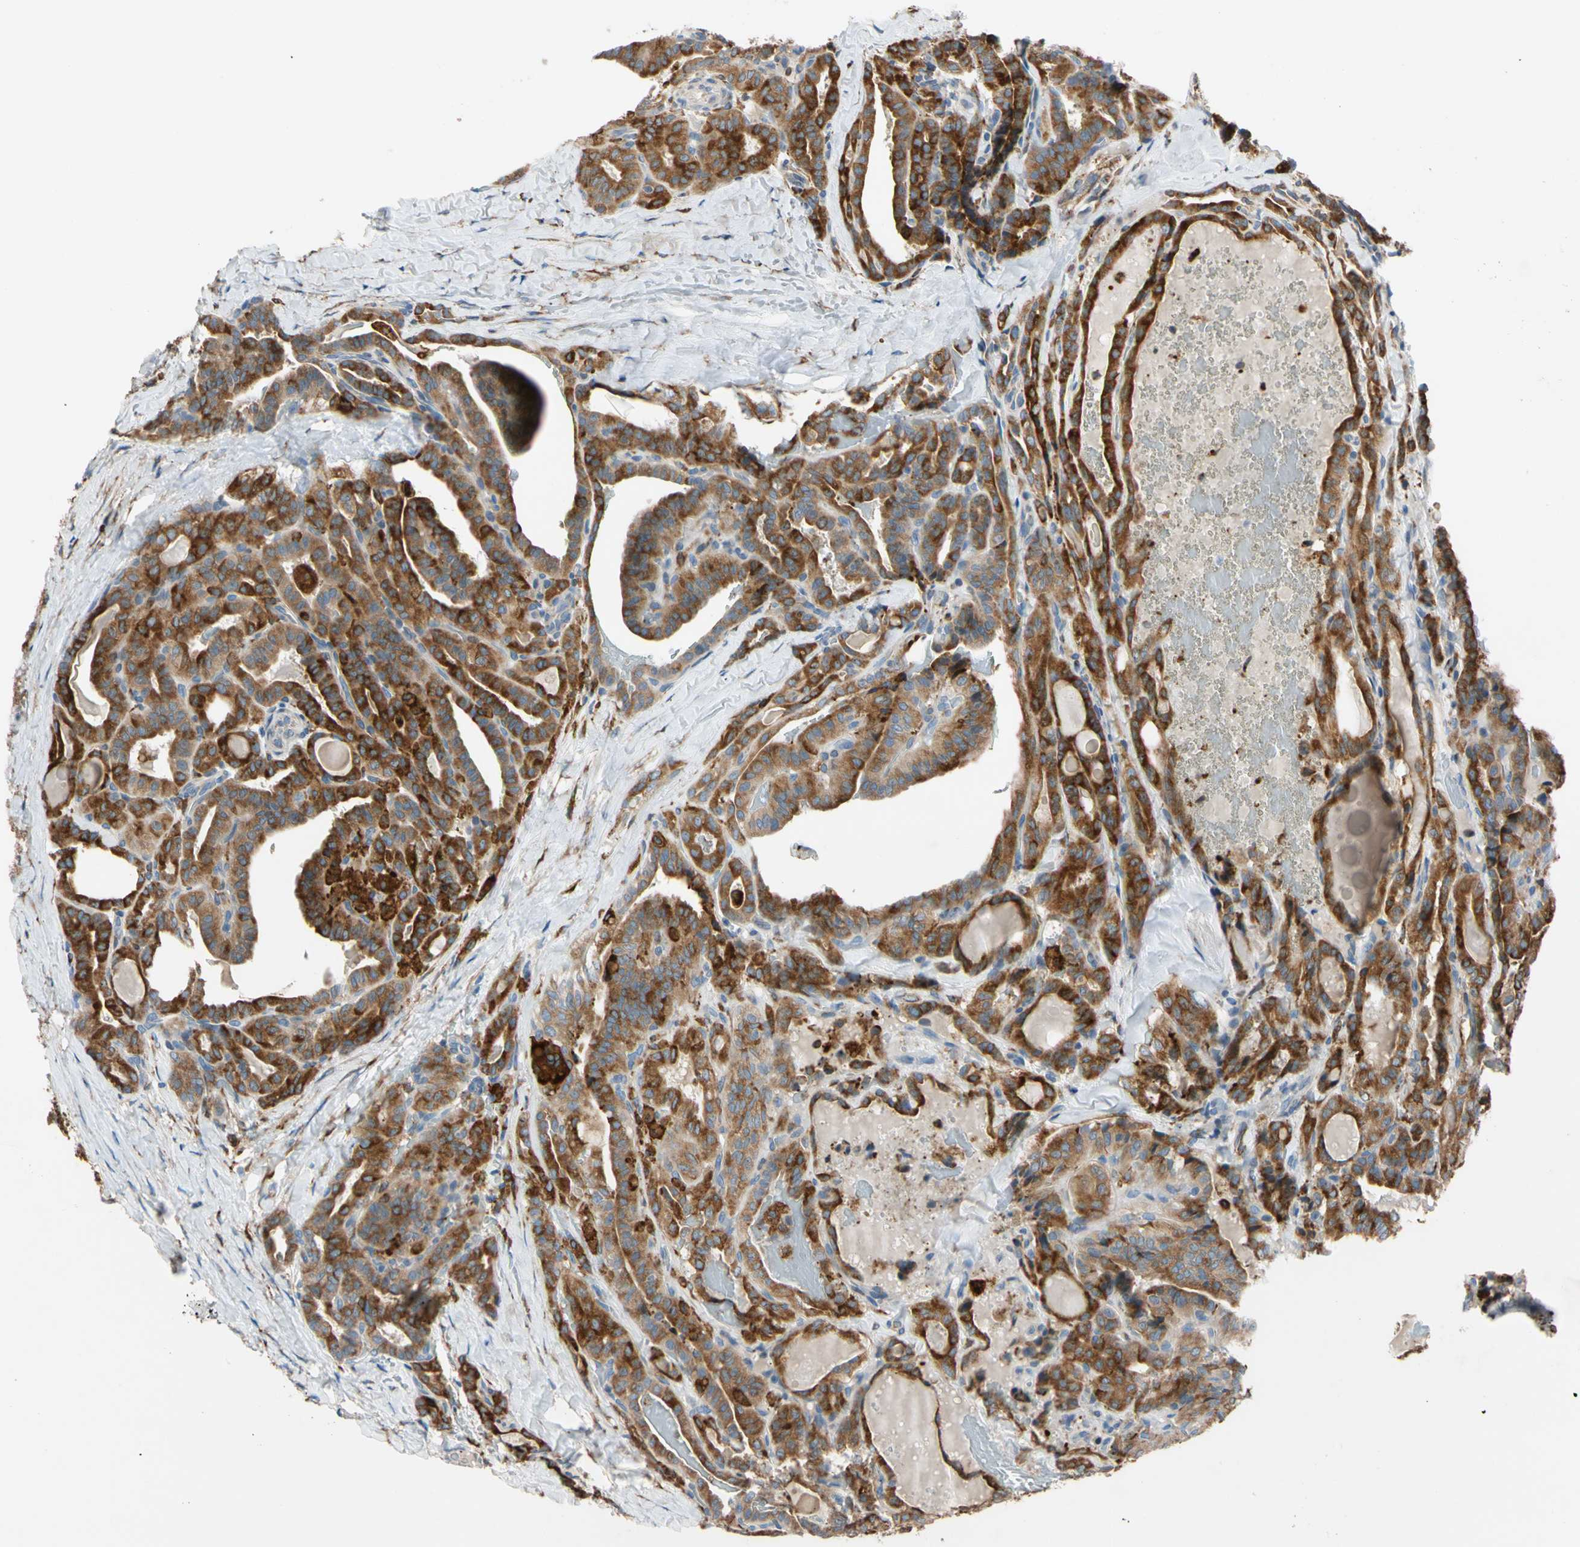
{"staining": {"intensity": "strong", "quantity": "25%-75%", "location": "cytoplasmic/membranous"}, "tissue": "thyroid cancer", "cell_type": "Tumor cells", "image_type": "cancer", "snomed": [{"axis": "morphology", "description": "Papillary adenocarcinoma, NOS"}, {"axis": "topography", "description": "Thyroid gland"}], "caption": "Protein expression analysis of papillary adenocarcinoma (thyroid) shows strong cytoplasmic/membranous expression in approximately 25%-75% of tumor cells.", "gene": "LRPAP1", "patient": {"sex": "male", "age": 77}}